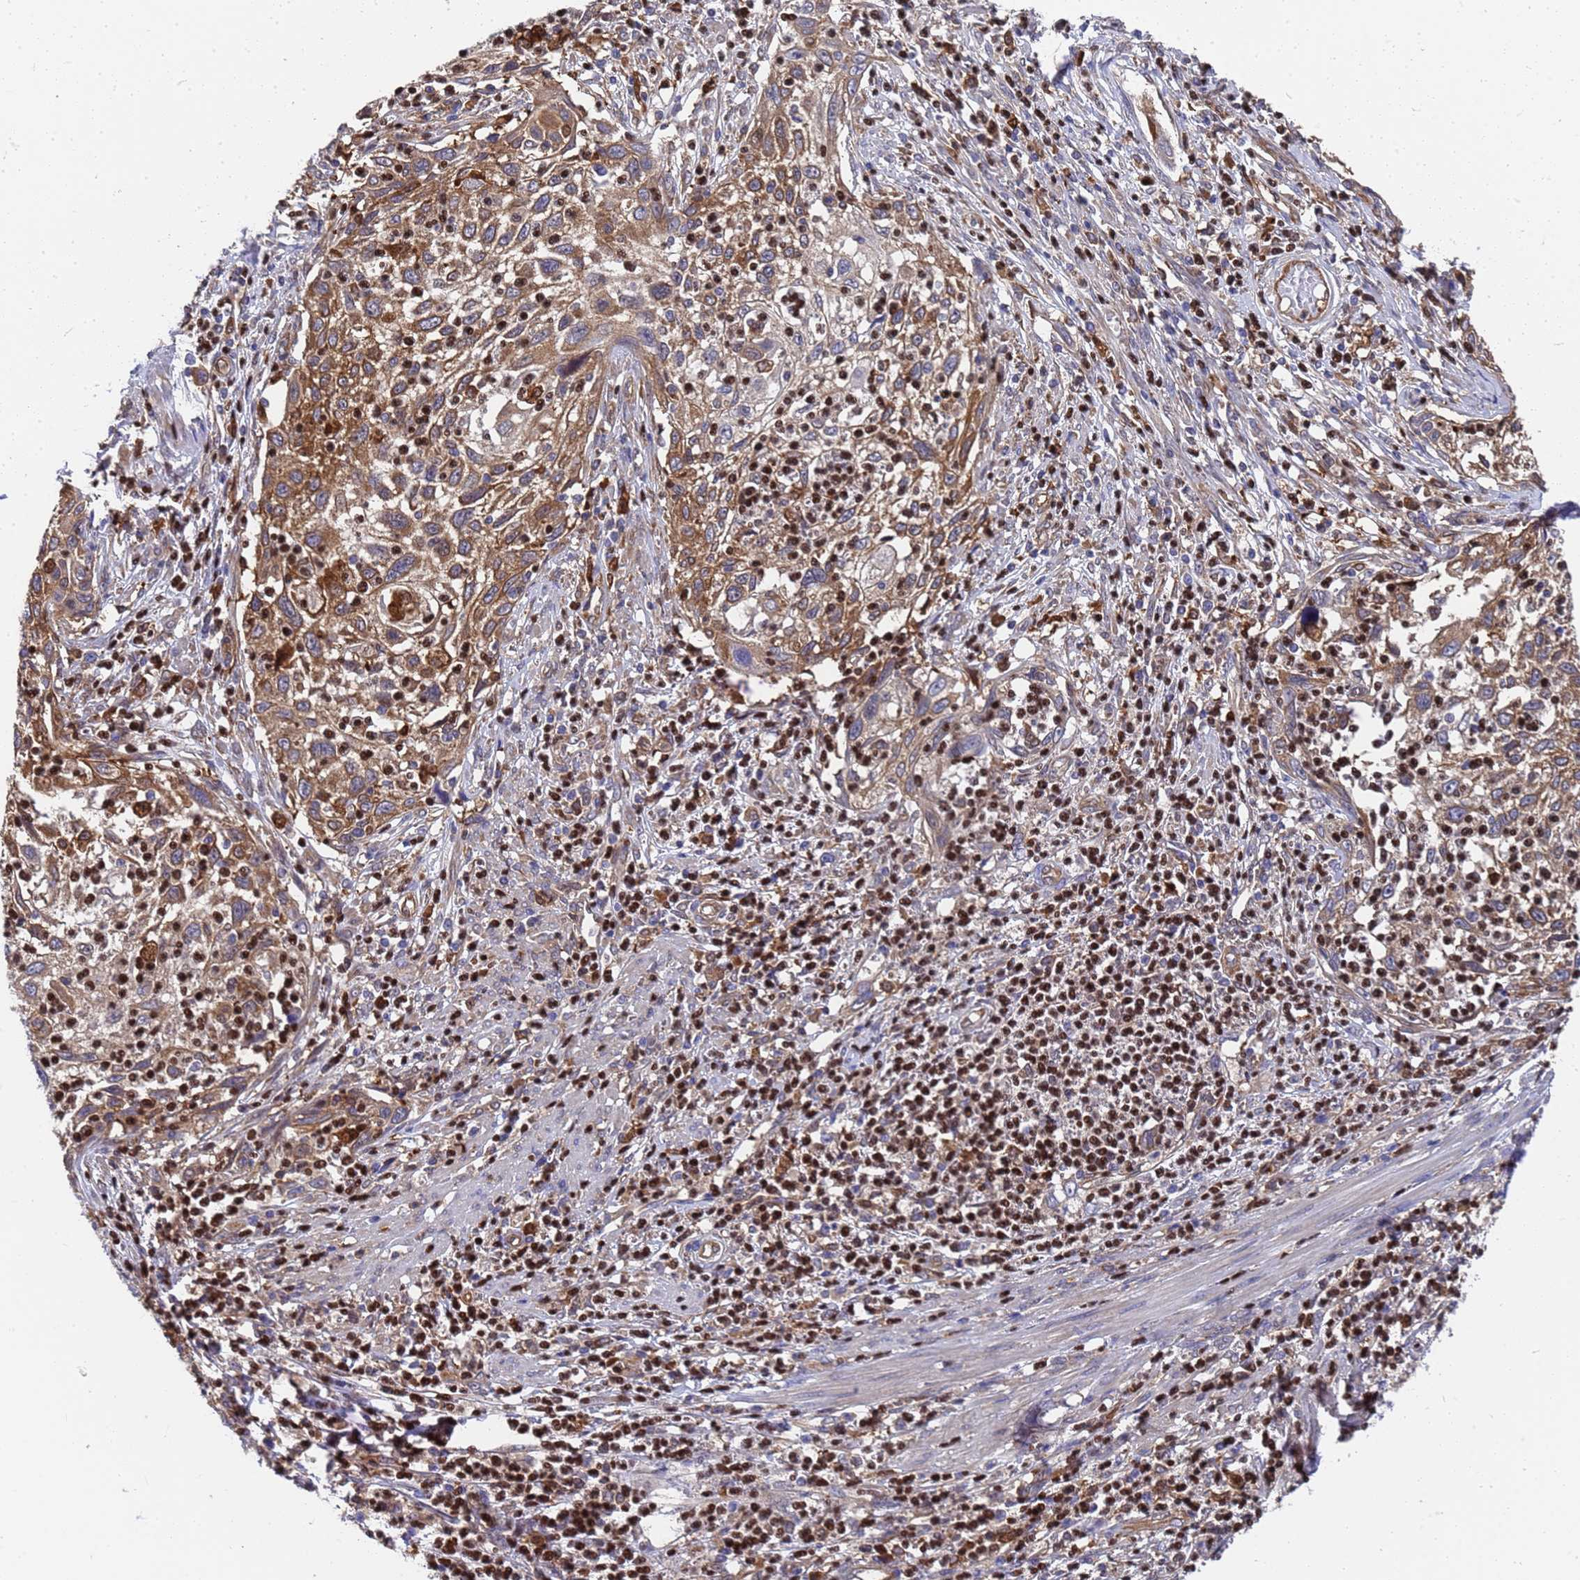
{"staining": {"intensity": "moderate", "quantity": ">75%", "location": "cytoplasmic/membranous"}, "tissue": "cervical cancer", "cell_type": "Tumor cells", "image_type": "cancer", "snomed": [{"axis": "morphology", "description": "Squamous cell carcinoma, NOS"}, {"axis": "topography", "description": "Cervix"}], "caption": "Brown immunohistochemical staining in squamous cell carcinoma (cervical) displays moderate cytoplasmic/membranous positivity in about >75% of tumor cells.", "gene": "SLC35E2B", "patient": {"sex": "female", "age": 70}}